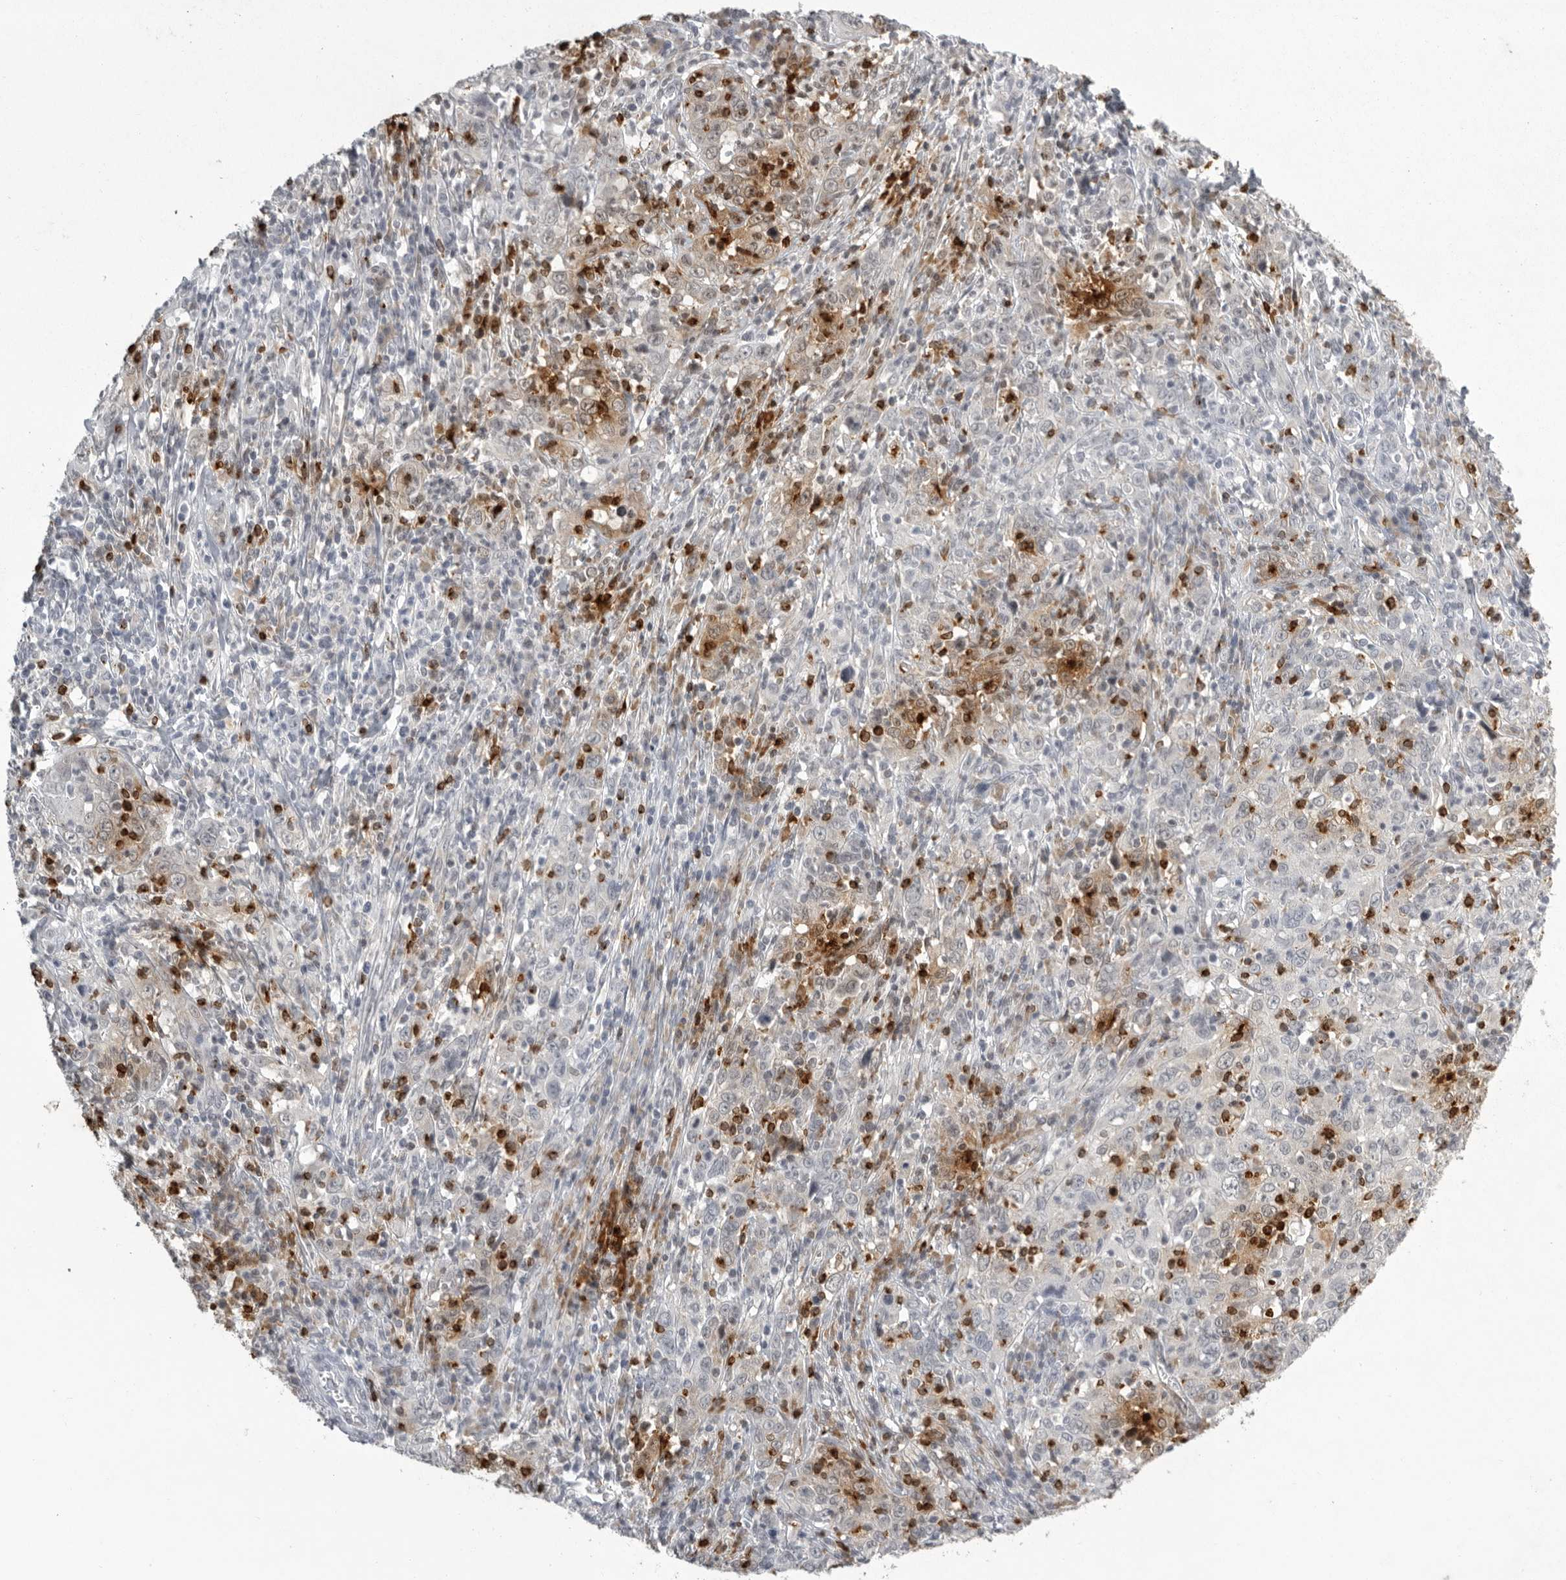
{"staining": {"intensity": "negative", "quantity": "none", "location": "none"}, "tissue": "cervical cancer", "cell_type": "Tumor cells", "image_type": "cancer", "snomed": [{"axis": "morphology", "description": "Squamous cell carcinoma, NOS"}, {"axis": "topography", "description": "Cervix"}], "caption": "An immunohistochemistry image of cervical cancer is shown. There is no staining in tumor cells of cervical cancer. (DAB (3,3'-diaminobenzidine) immunohistochemistry, high magnification).", "gene": "GNLY", "patient": {"sex": "female", "age": 46}}